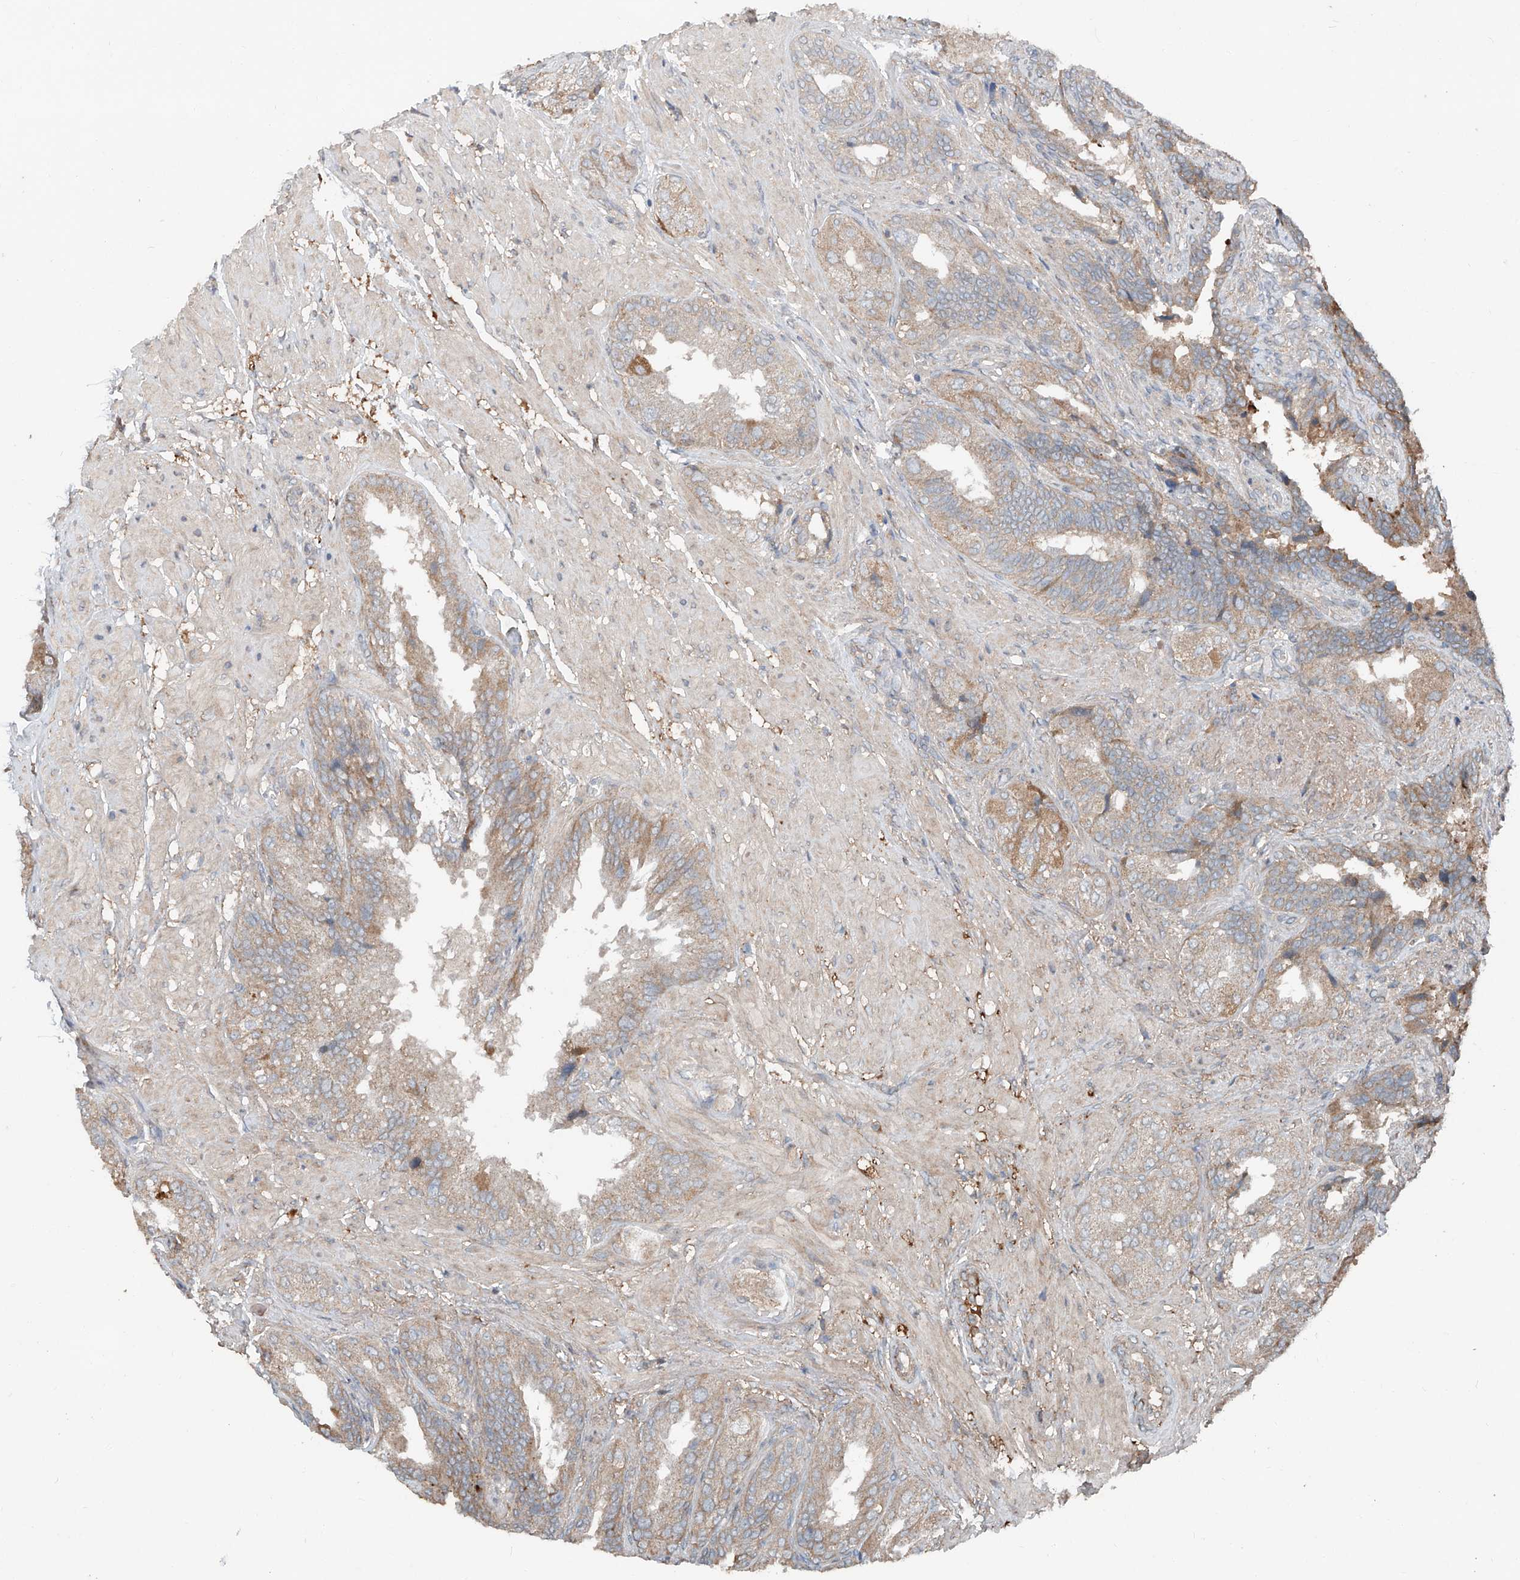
{"staining": {"intensity": "moderate", "quantity": ">75%", "location": "cytoplasmic/membranous"}, "tissue": "seminal vesicle", "cell_type": "Glandular cells", "image_type": "normal", "snomed": [{"axis": "morphology", "description": "Normal tissue, NOS"}, {"axis": "topography", "description": "Seminal veicle"}, {"axis": "topography", "description": "Peripheral nerve tissue"}], "caption": "Immunohistochemistry (IHC) photomicrograph of benign human seminal vesicle stained for a protein (brown), which reveals medium levels of moderate cytoplasmic/membranous staining in about >75% of glandular cells.", "gene": "ADAM23", "patient": {"sex": "male", "age": 63}}